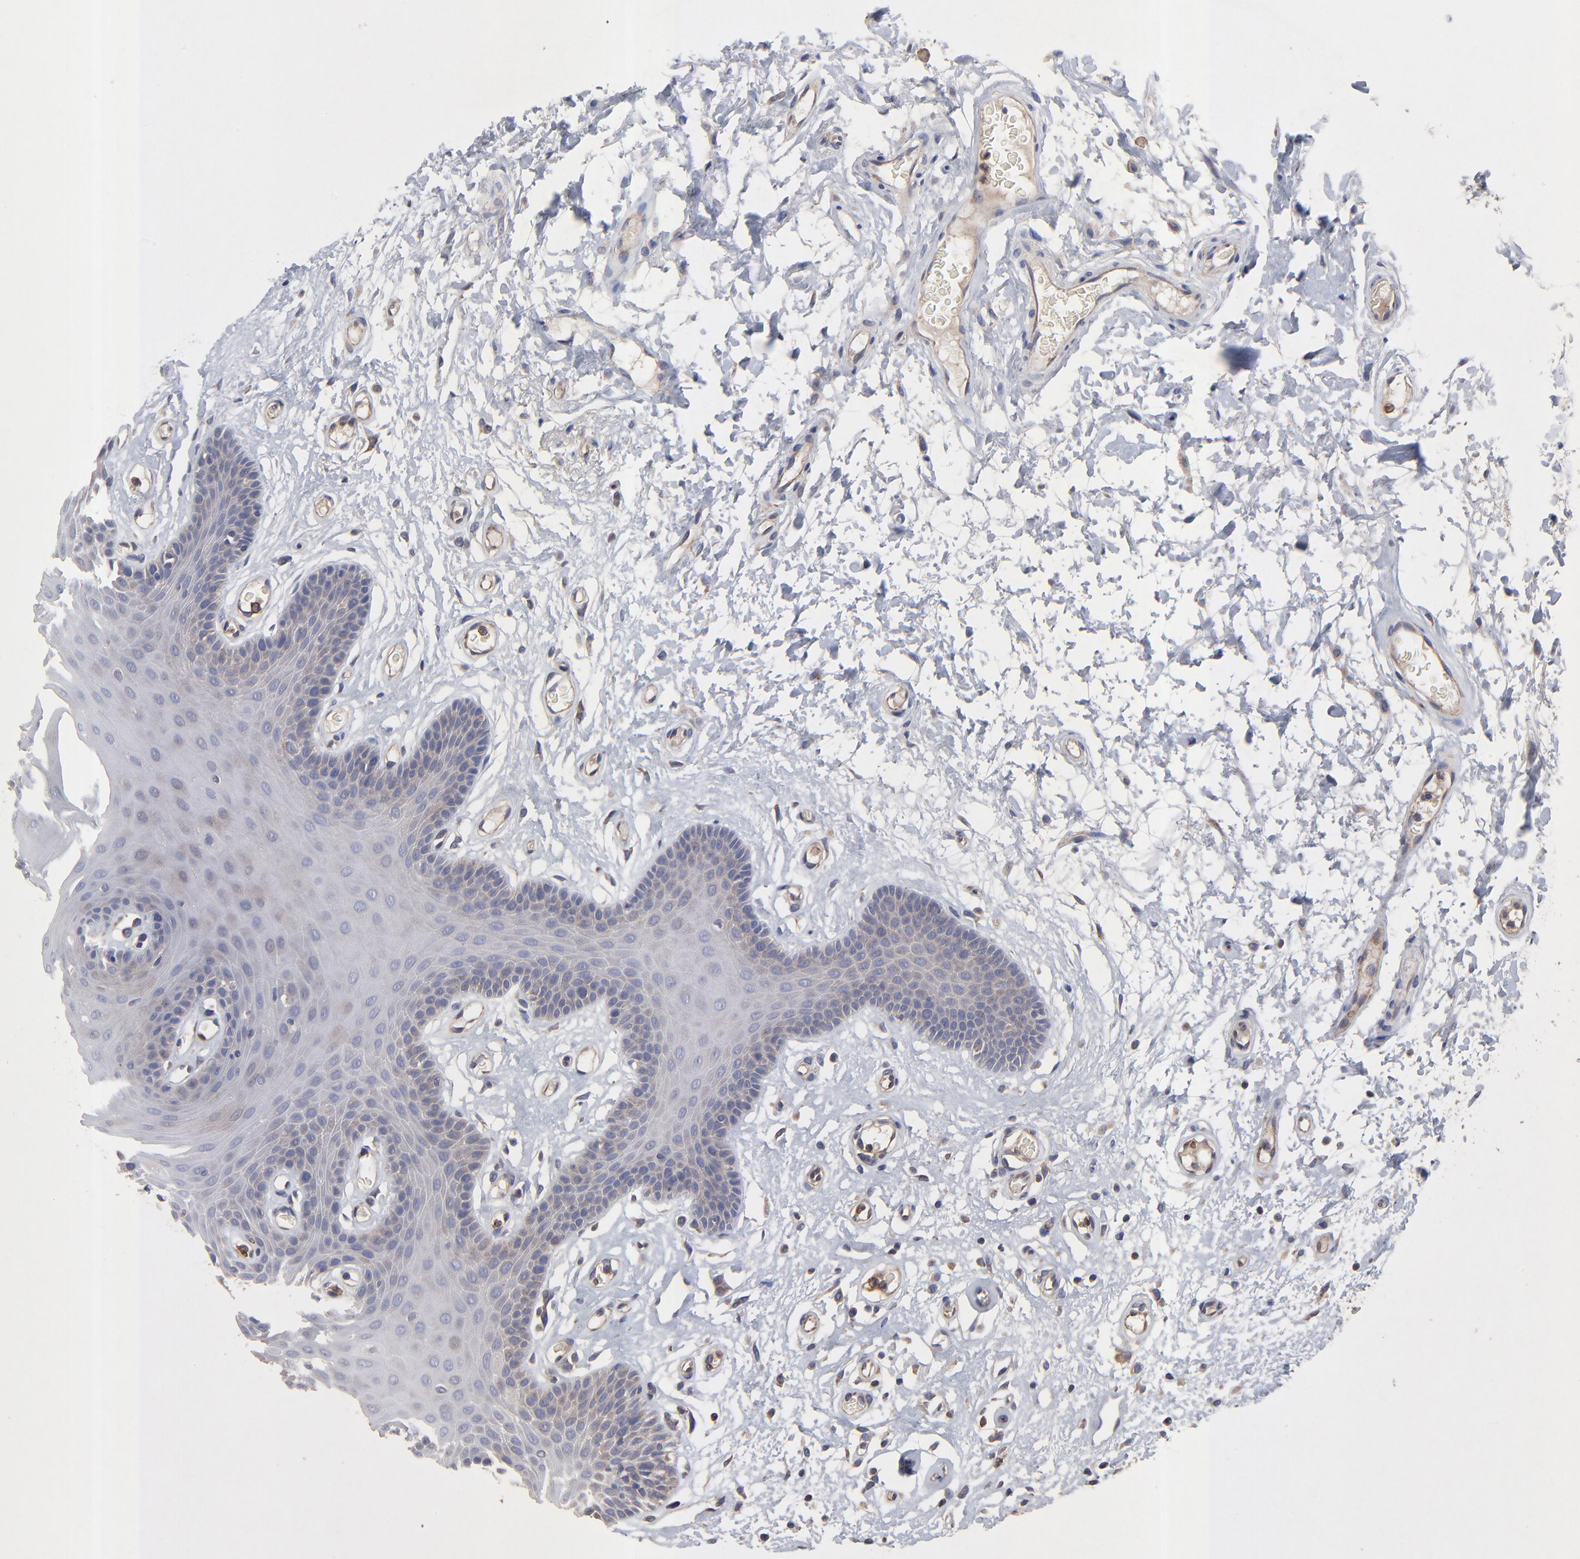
{"staining": {"intensity": "weak", "quantity": "<25%", "location": "cytoplasmic/membranous"}, "tissue": "oral mucosa", "cell_type": "Squamous epithelial cells", "image_type": "normal", "snomed": [{"axis": "morphology", "description": "Normal tissue, NOS"}, {"axis": "morphology", "description": "Squamous cell carcinoma, NOS"}, {"axis": "topography", "description": "Skeletal muscle"}, {"axis": "topography", "description": "Oral tissue"}, {"axis": "topography", "description": "Head-Neck"}], "caption": "Immunohistochemistry of benign oral mucosa displays no expression in squamous epithelial cells.", "gene": "SULF2", "patient": {"sex": "male", "age": 71}}